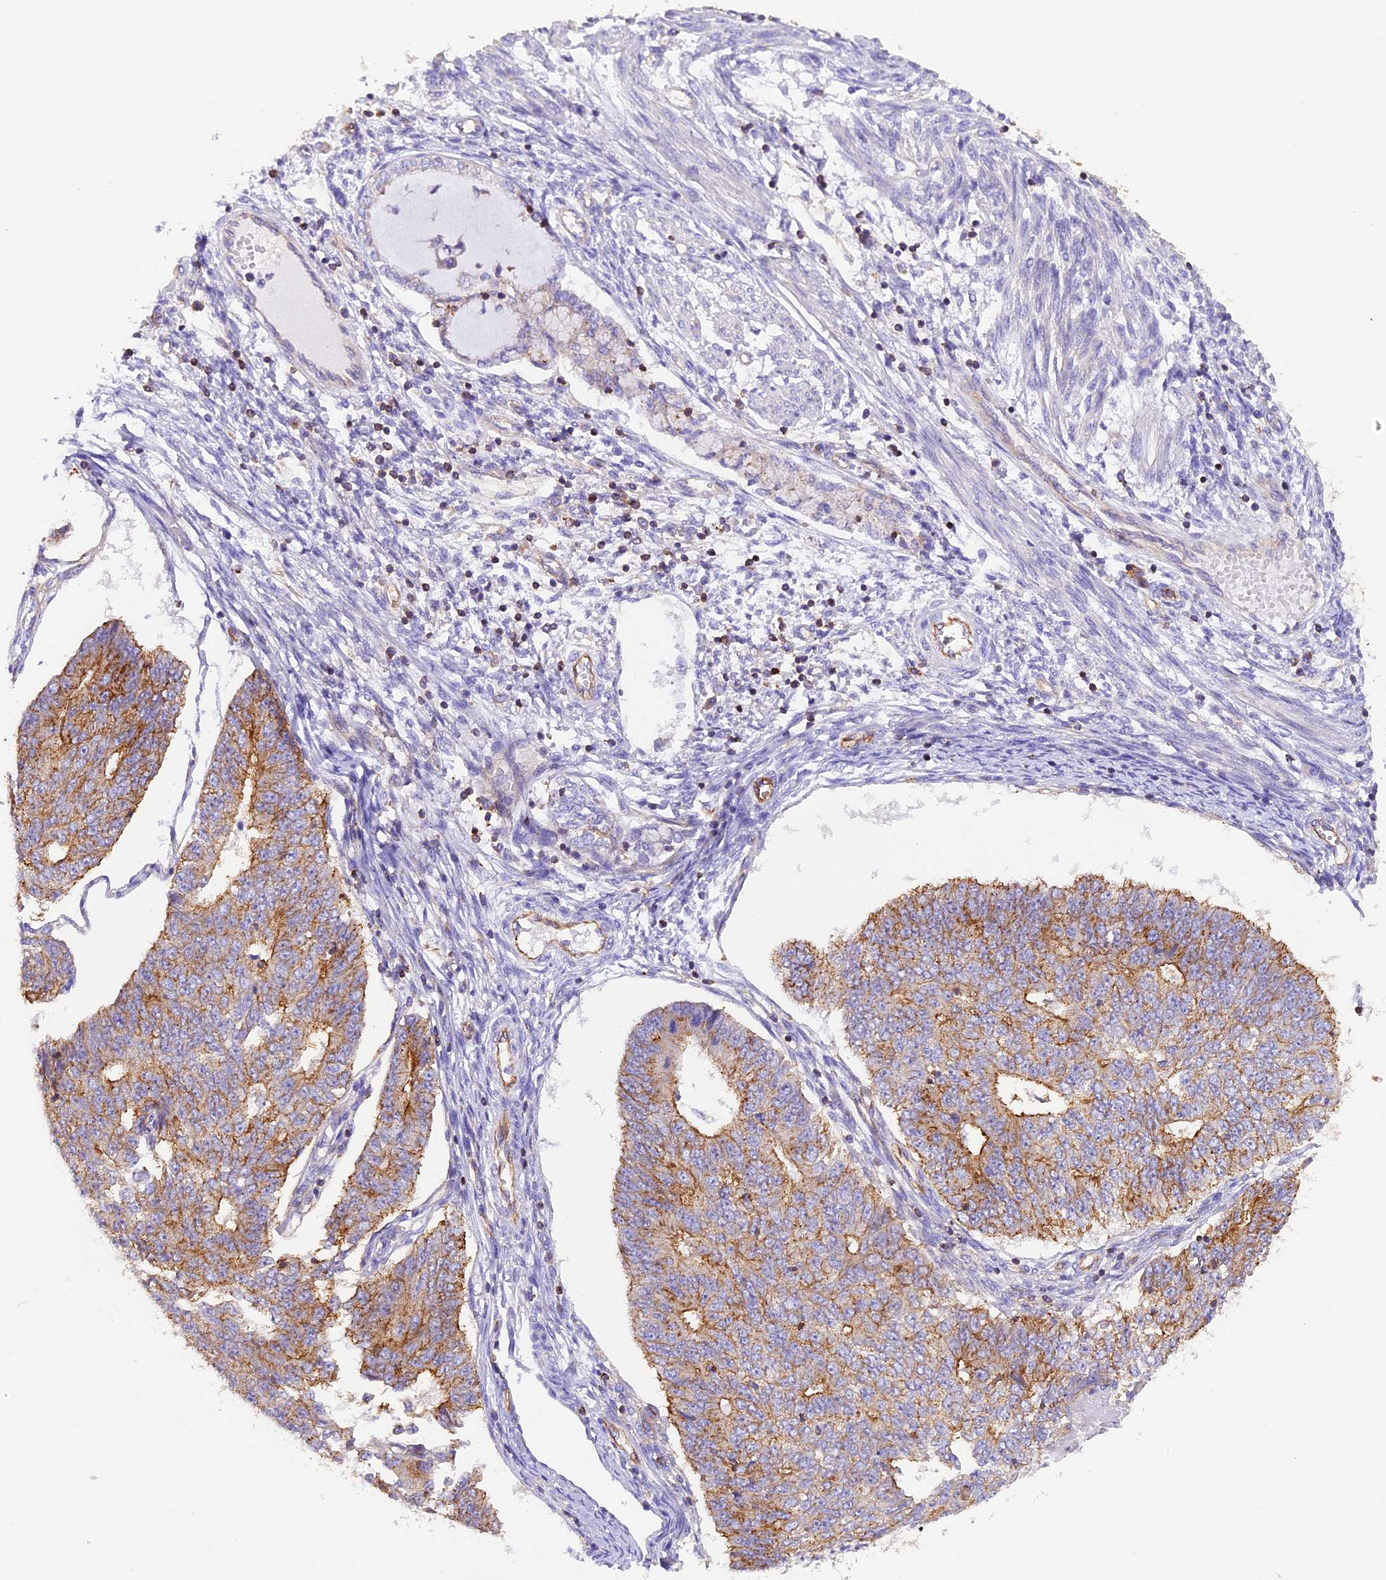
{"staining": {"intensity": "moderate", "quantity": ">75%", "location": "cytoplasmic/membranous"}, "tissue": "endometrial cancer", "cell_type": "Tumor cells", "image_type": "cancer", "snomed": [{"axis": "morphology", "description": "Adenocarcinoma, NOS"}, {"axis": "topography", "description": "Endometrium"}], "caption": "The photomicrograph demonstrates staining of endometrial cancer, revealing moderate cytoplasmic/membranous protein staining (brown color) within tumor cells.", "gene": "FAM193A", "patient": {"sex": "female", "age": 32}}